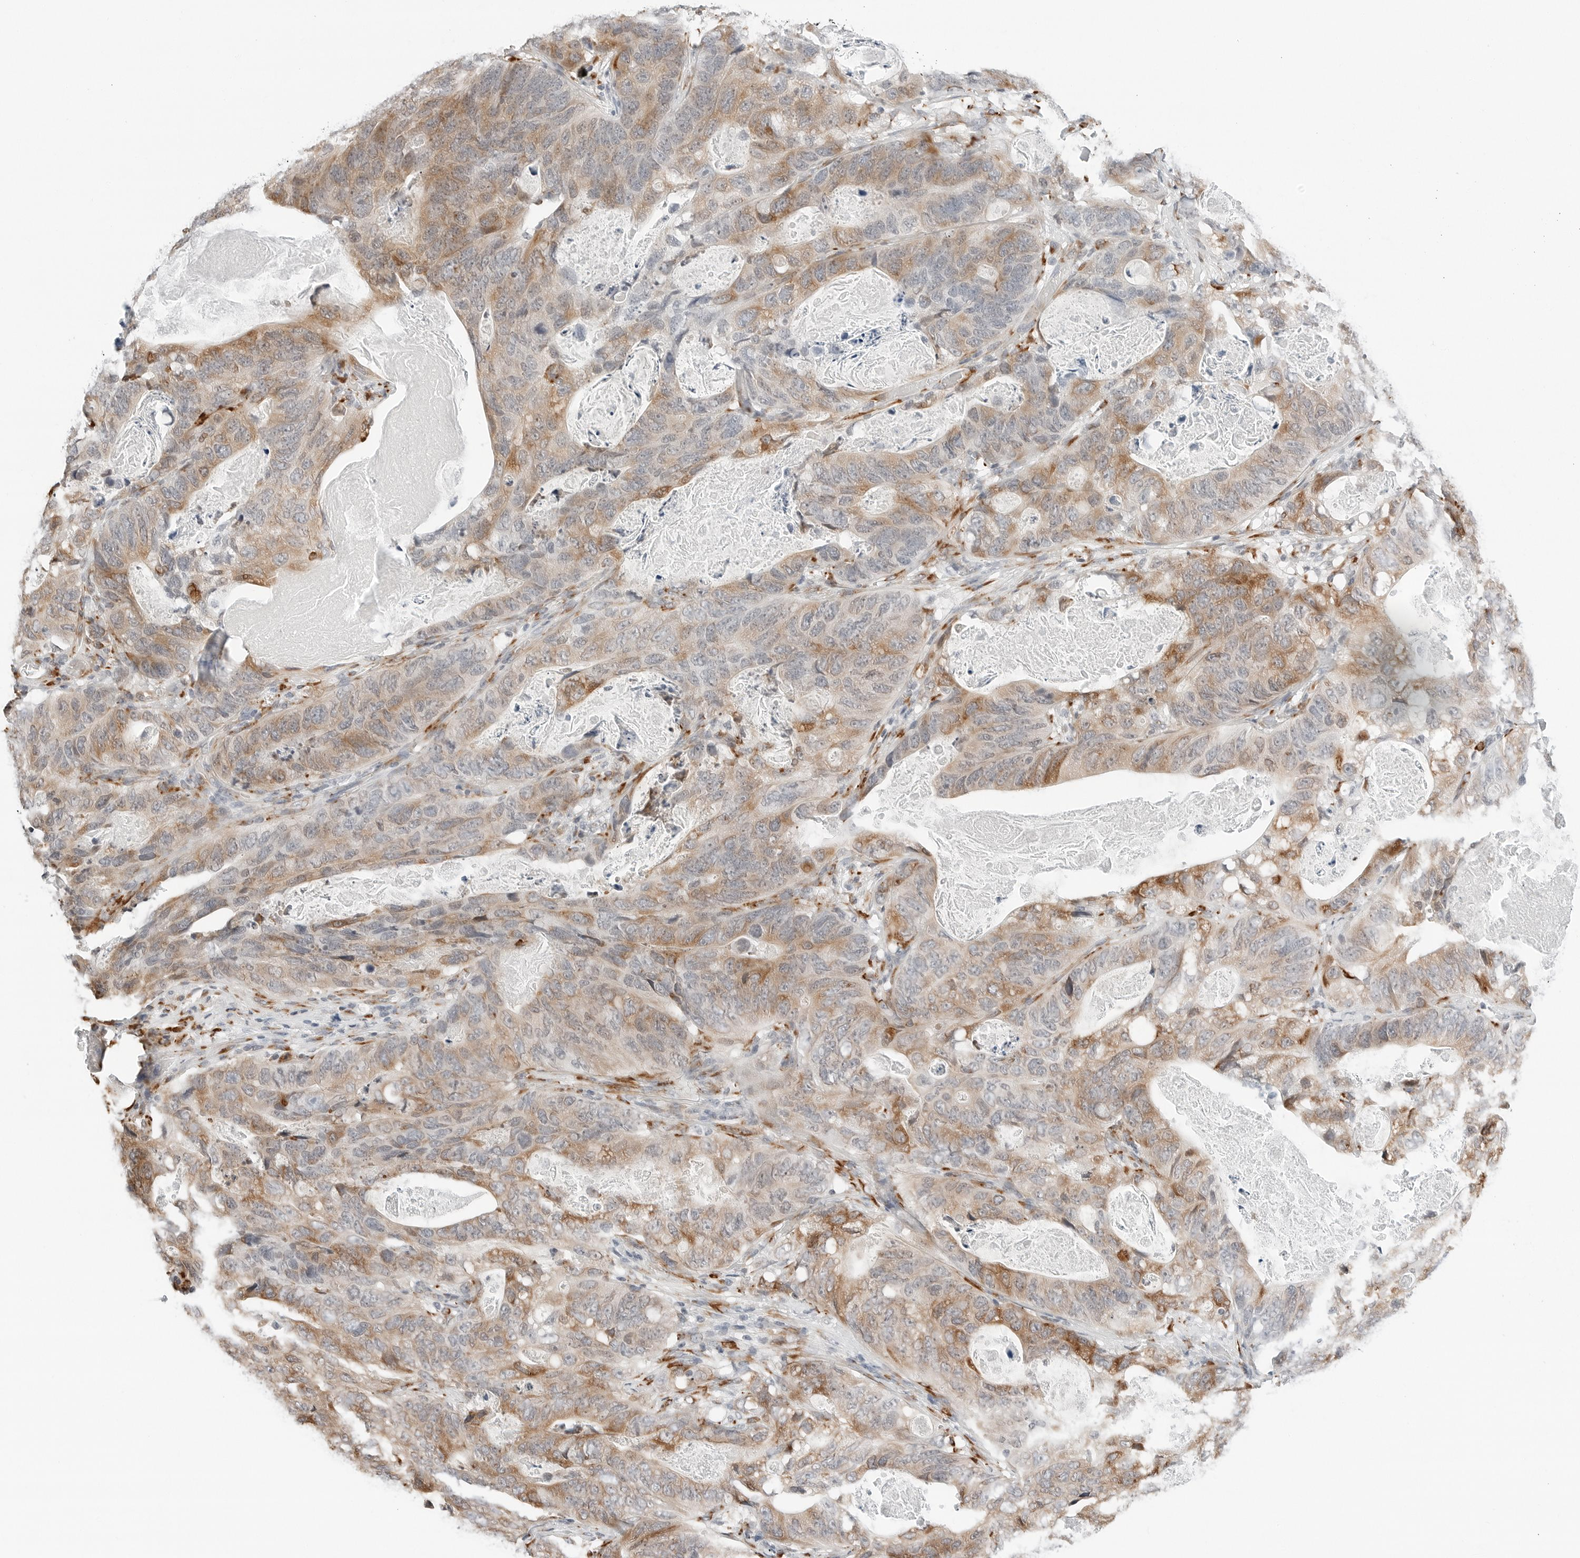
{"staining": {"intensity": "moderate", "quantity": ">75%", "location": "cytoplasmic/membranous"}, "tissue": "stomach cancer", "cell_type": "Tumor cells", "image_type": "cancer", "snomed": [{"axis": "morphology", "description": "Normal tissue, NOS"}, {"axis": "morphology", "description": "Adenocarcinoma, NOS"}, {"axis": "topography", "description": "Stomach"}], "caption": "This histopathology image shows immunohistochemistry staining of human stomach cancer (adenocarcinoma), with medium moderate cytoplasmic/membranous staining in about >75% of tumor cells.", "gene": "P4HA2", "patient": {"sex": "female", "age": 89}}